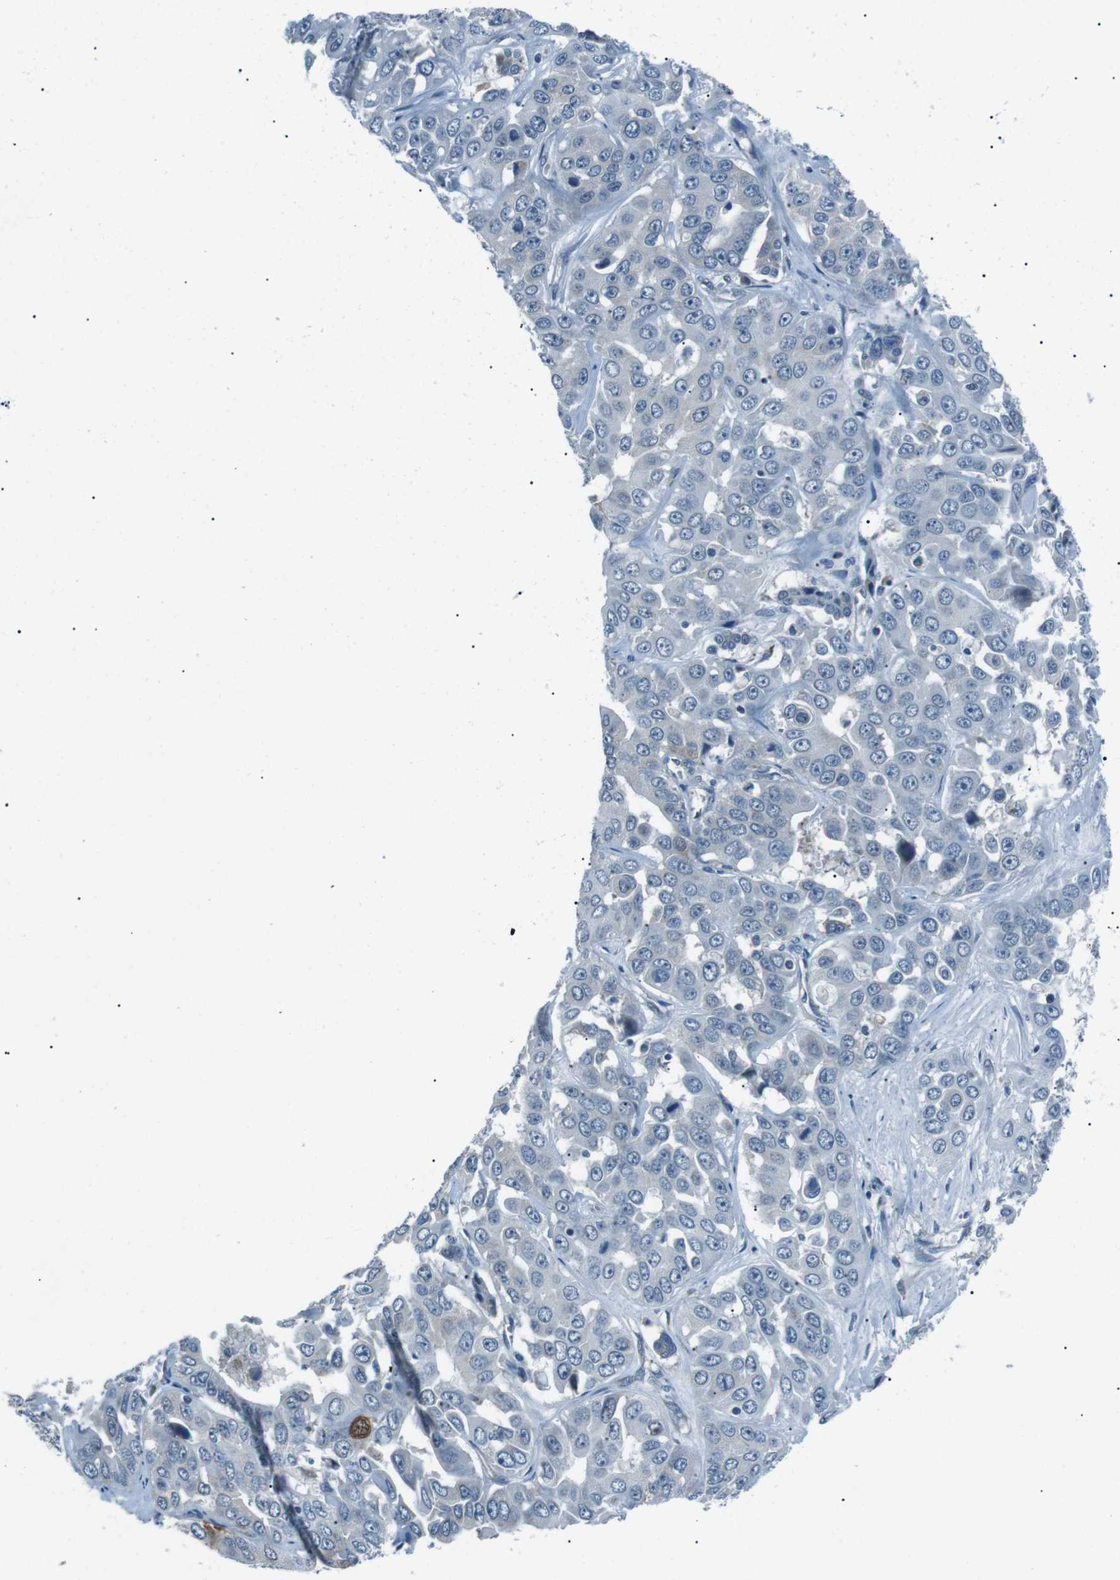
{"staining": {"intensity": "moderate", "quantity": "<25%", "location": "cytoplasmic/membranous,nuclear"}, "tissue": "liver cancer", "cell_type": "Tumor cells", "image_type": "cancer", "snomed": [{"axis": "morphology", "description": "Cholangiocarcinoma"}, {"axis": "topography", "description": "Liver"}], "caption": "DAB (3,3'-diaminobenzidine) immunohistochemical staining of liver cancer exhibits moderate cytoplasmic/membranous and nuclear protein expression in approximately <25% of tumor cells.", "gene": "SERPINB2", "patient": {"sex": "female", "age": 52}}